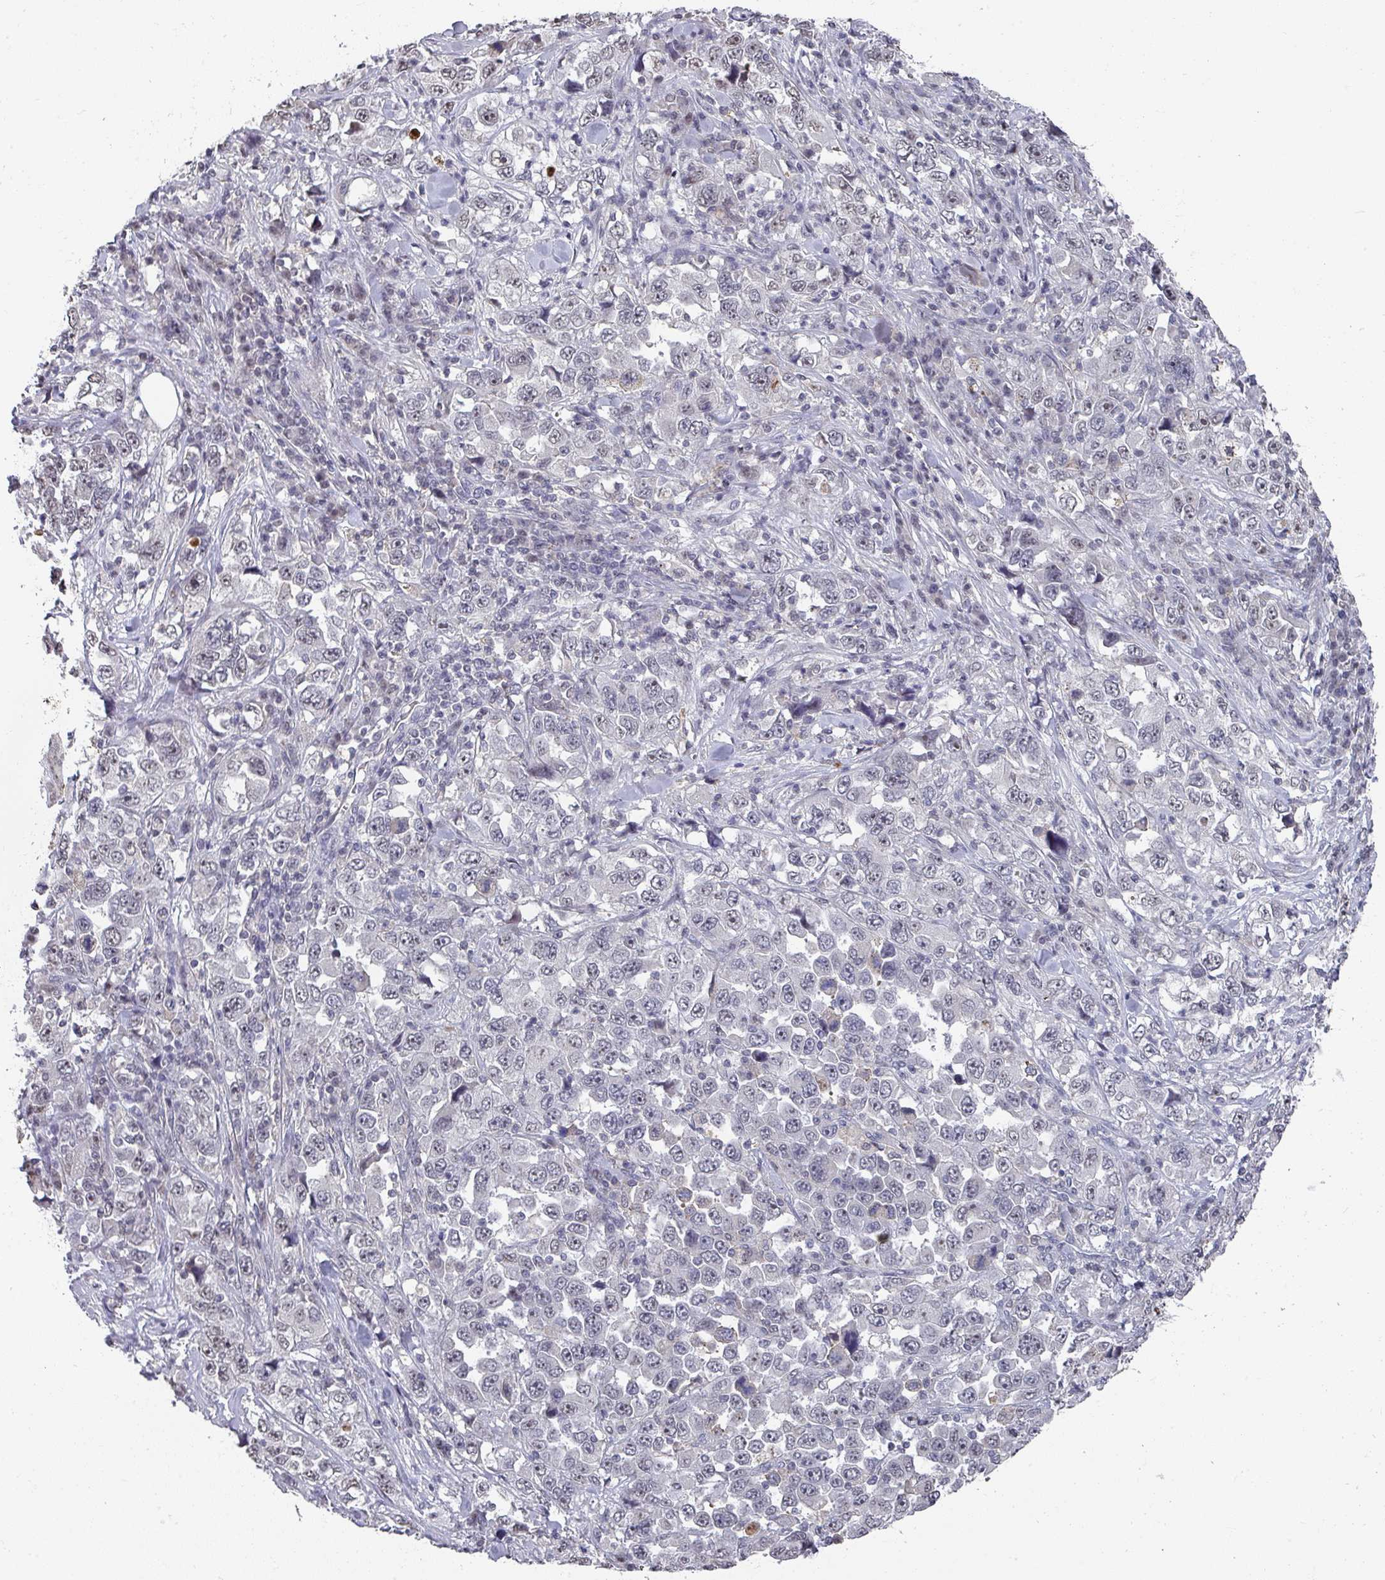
{"staining": {"intensity": "negative", "quantity": "none", "location": "none"}, "tissue": "stomach cancer", "cell_type": "Tumor cells", "image_type": "cancer", "snomed": [{"axis": "morphology", "description": "Normal tissue, NOS"}, {"axis": "morphology", "description": "Adenocarcinoma, NOS"}, {"axis": "topography", "description": "Stomach, upper"}, {"axis": "topography", "description": "Stomach"}], "caption": "Micrograph shows no protein positivity in tumor cells of stomach cancer (adenocarcinoma) tissue.", "gene": "ZNF654", "patient": {"sex": "male", "age": 59}}